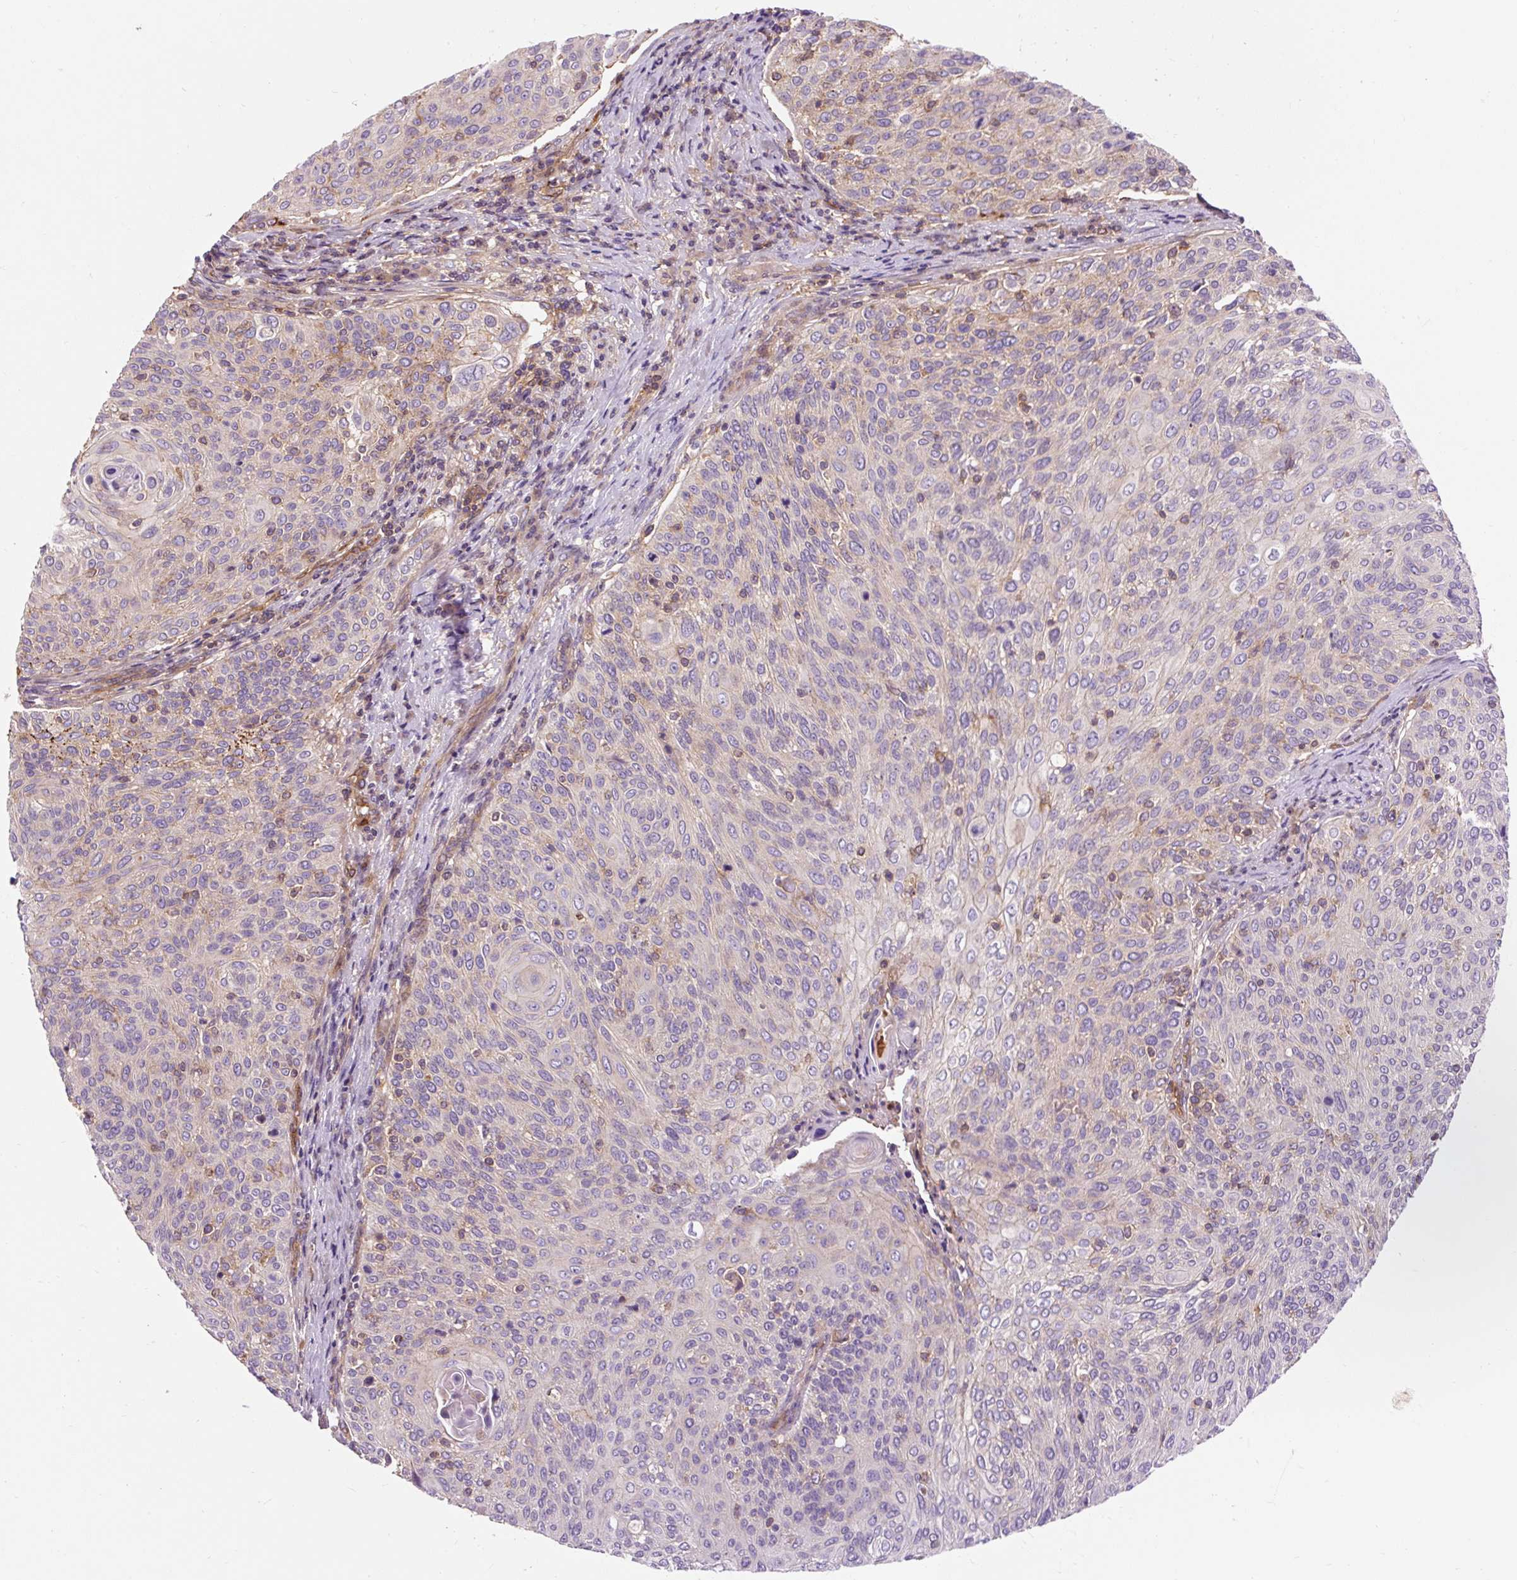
{"staining": {"intensity": "weak", "quantity": "25%-75%", "location": "cytoplasmic/membranous"}, "tissue": "cervical cancer", "cell_type": "Tumor cells", "image_type": "cancer", "snomed": [{"axis": "morphology", "description": "Squamous cell carcinoma, NOS"}, {"axis": "topography", "description": "Cervix"}], "caption": "IHC image of cervical cancer stained for a protein (brown), which shows low levels of weak cytoplasmic/membranous staining in approximately 25%-75% of tumor cells.", "gene": "PCDHGB3", "patient": {"sex": "female", "age": 31}}